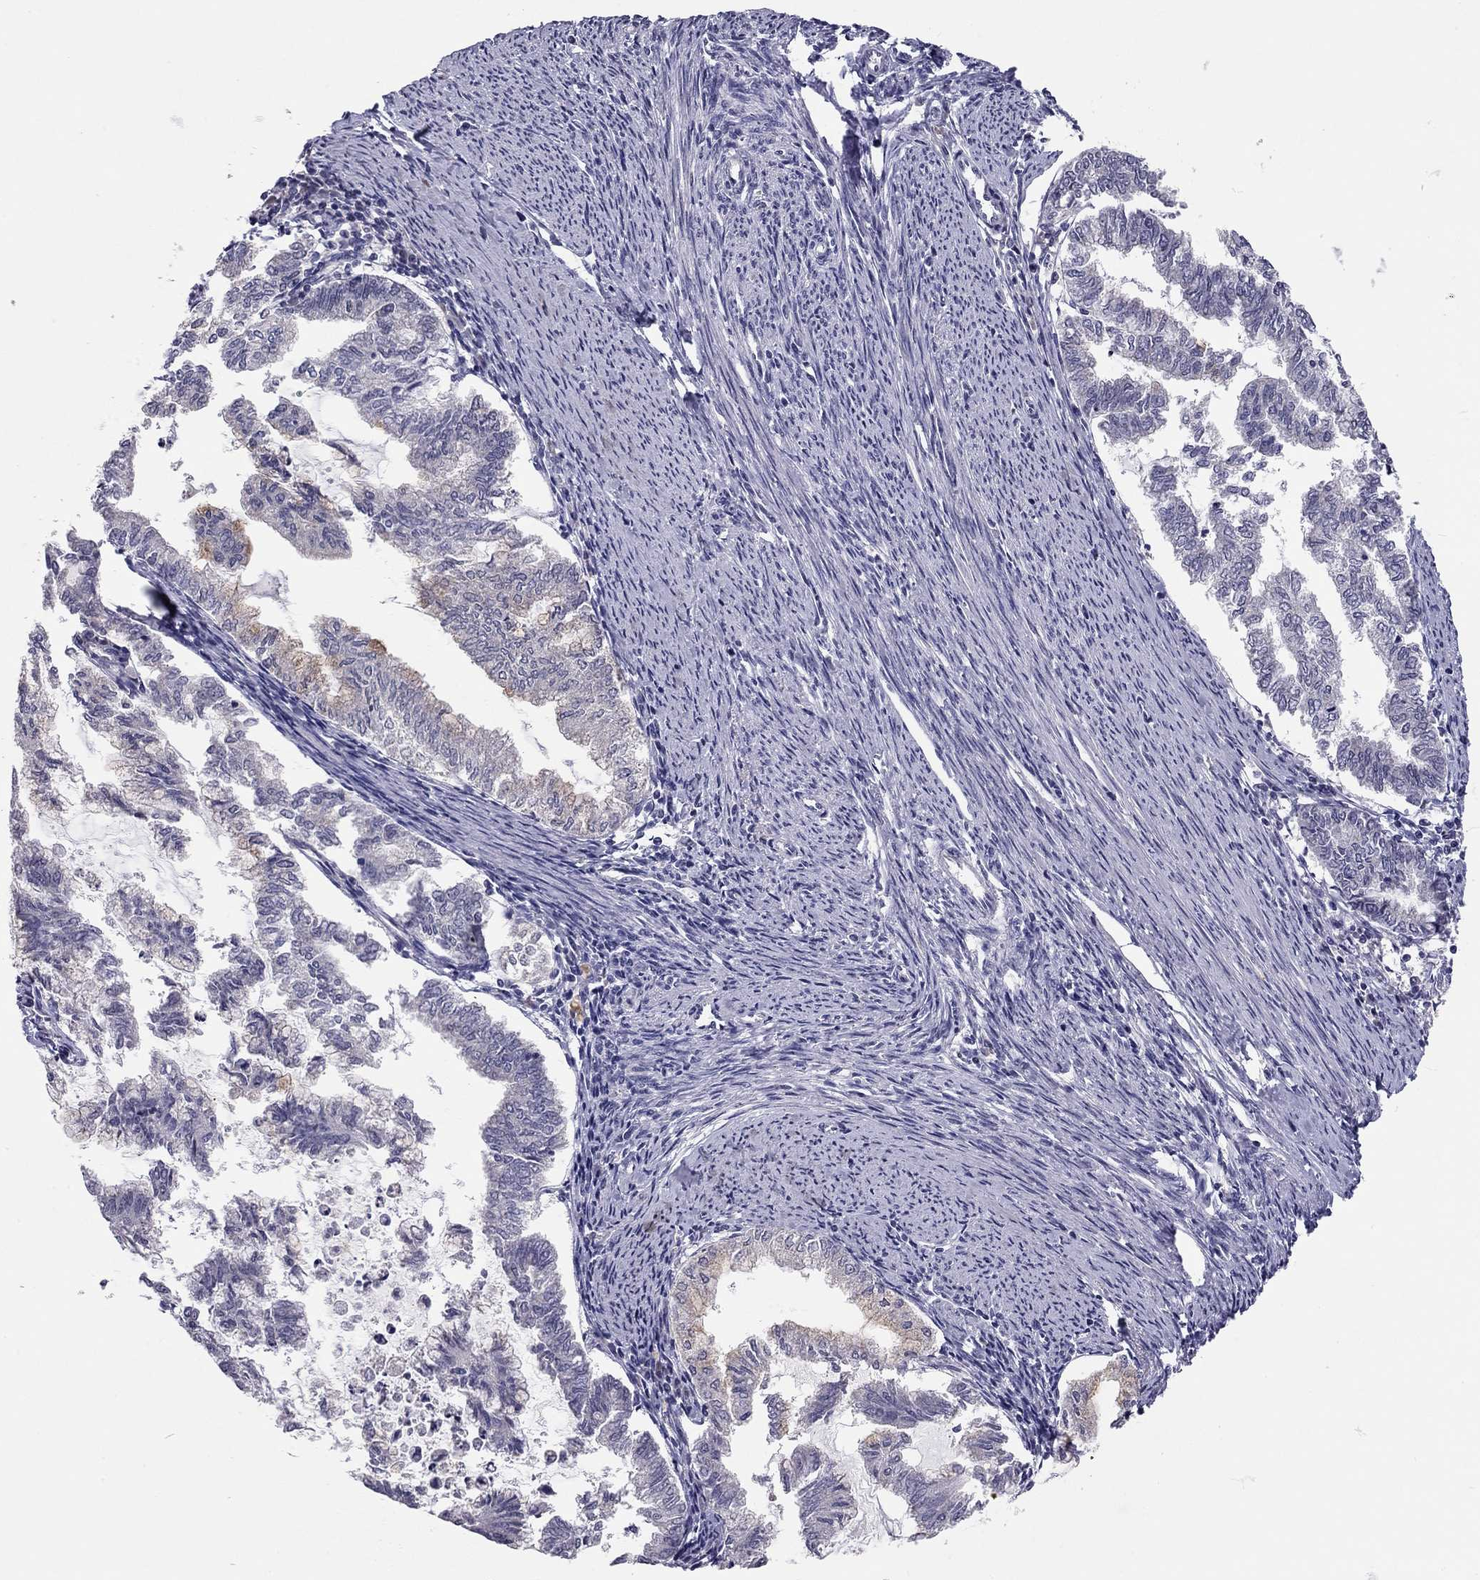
{"staining": {"intensity": "negative", "quantity": "none", "location": "none"}, "tissue": "endometrial cancer", "cell_type": "Tumor cells", "image_type": "cancer", "snomed": [{"axis": "morphology", "description": "Adenocarcinoma, NOS"}, {"axis": "topography", "description": "Endometrium"}], "caption": "An immunohistochemistry (IHC) image of endometrial cancer is shown. There is no staining in tumor cells of endometrial cancer.", "gene": "SCARB1", "patient": {"sex": "female", "age": 79}}